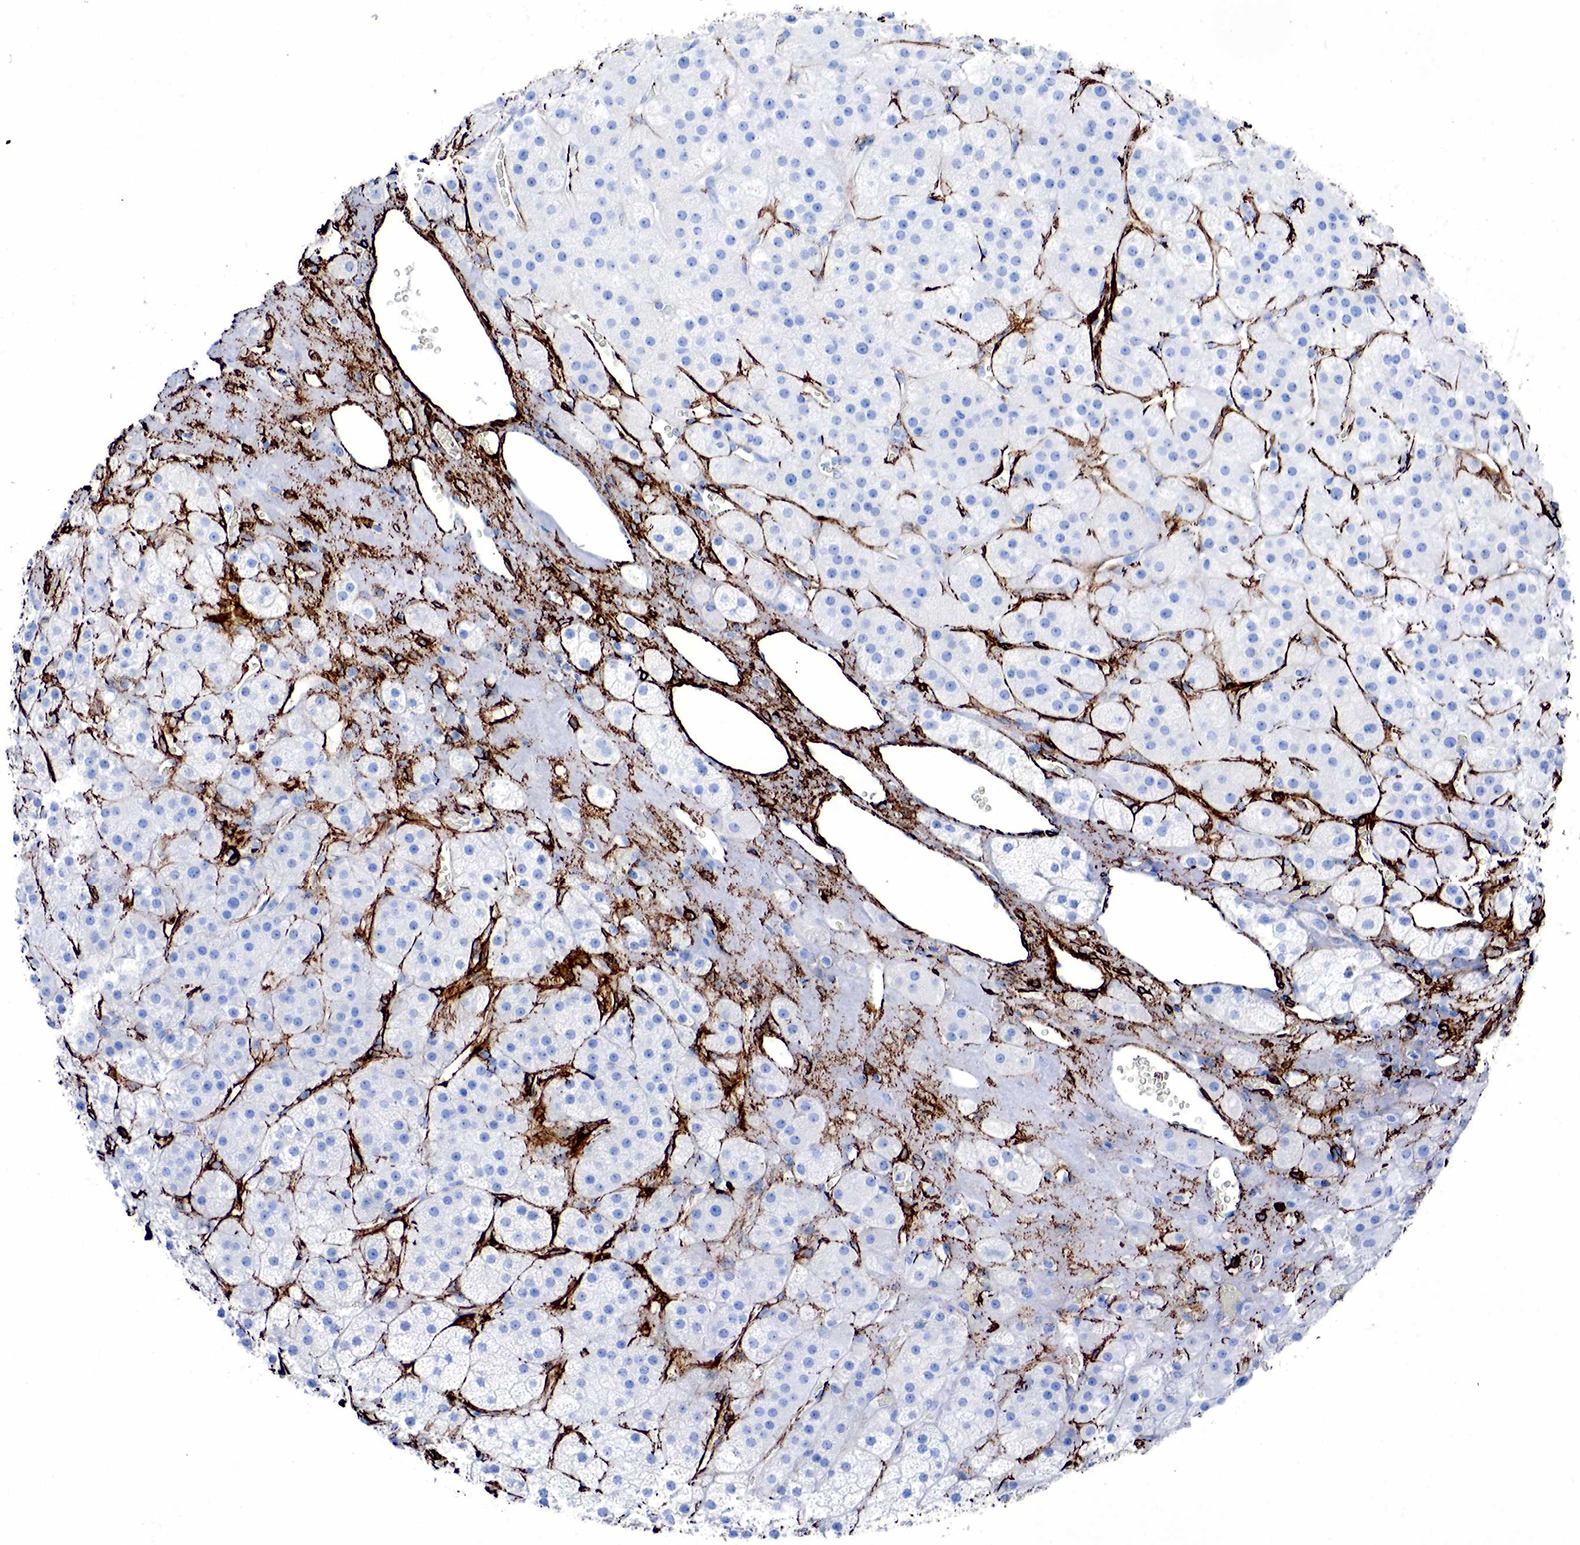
{"staining": {"intensity": "negative", "quantity": "none", "location": "none"}, "tissue": "adrenal gland", "cell_type": "Glandular cells", "image_type": "normal", "snomed": [{"axis": "morphology", "description": "Normal tissue, NOS"}, {"axis": "topography", "description": "Adrenal gland"}], "caption": "Adrenal gland was stained to show a protein in brown. There is no significant positivity in glandular cells. (Stains: DAB IHC with hematoxylin counter stain, Microscopy: brightfield microscopy at high magnification).", "gene": "ACTA2", "patient": {"sex": "male", "age": 57}}